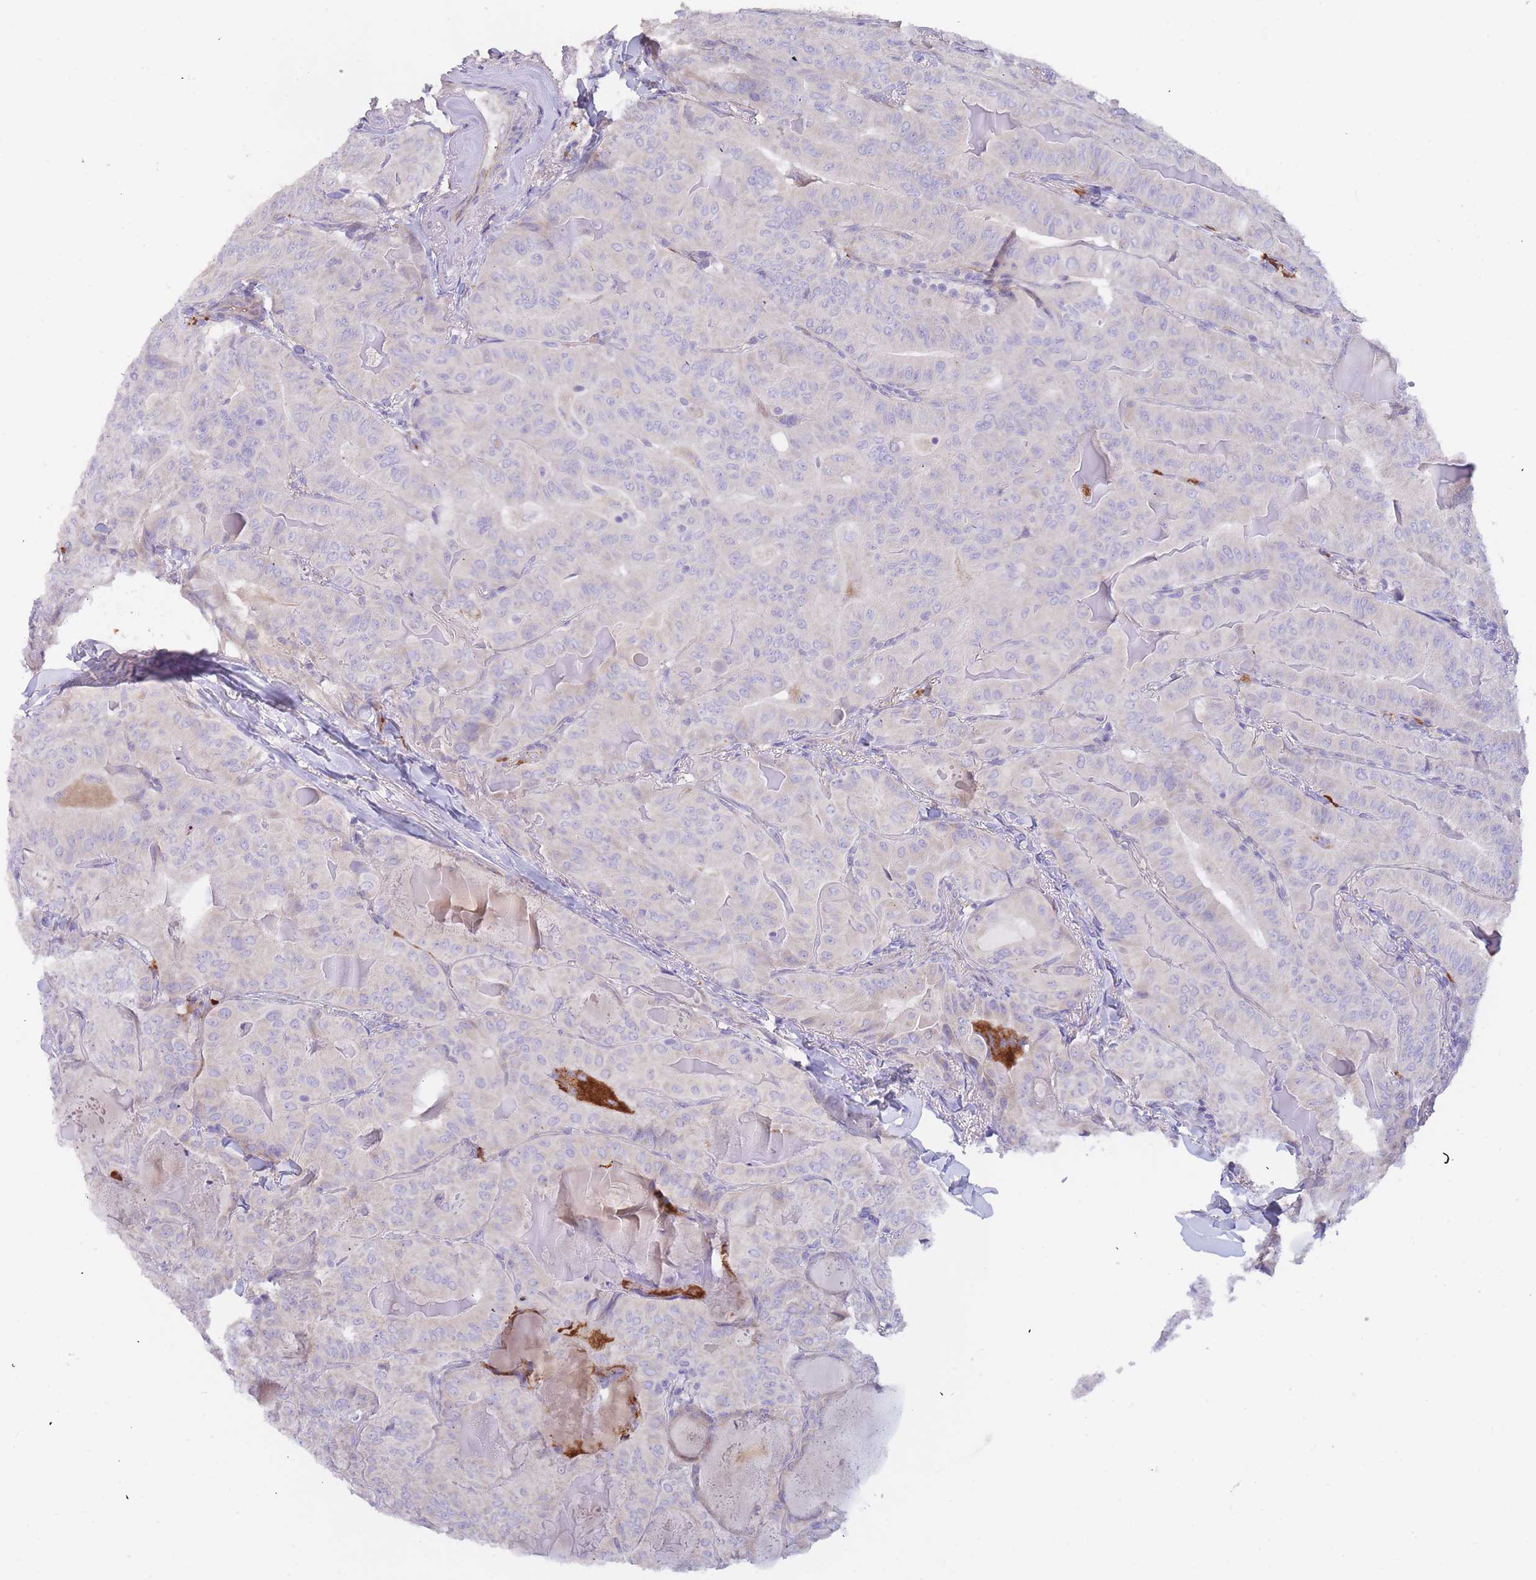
{"staining": {"intensity": "negative", "quantity": "none", "location": "none"}, "tissue": "thyroid cancer", "cell_type": "Tumor cells", "image_type": "cancer", "snomed": [{"axis": "morphology", "description": "Papillary adenocarcinoma, NOS"}, {"axis": "topography", "description": "Thyroid gland"}], "caption": "Immunohistochemistry (IHC) histopathology image of neoplastic tissue: papillary adenocarcinoma (thyroid) stained with DAB demonstrates no significant protein positivity in tumor cells. Nuclei are stained in blue.", "gene": "SLC35E4", "patient": {"sex": "female", "age": 68}}